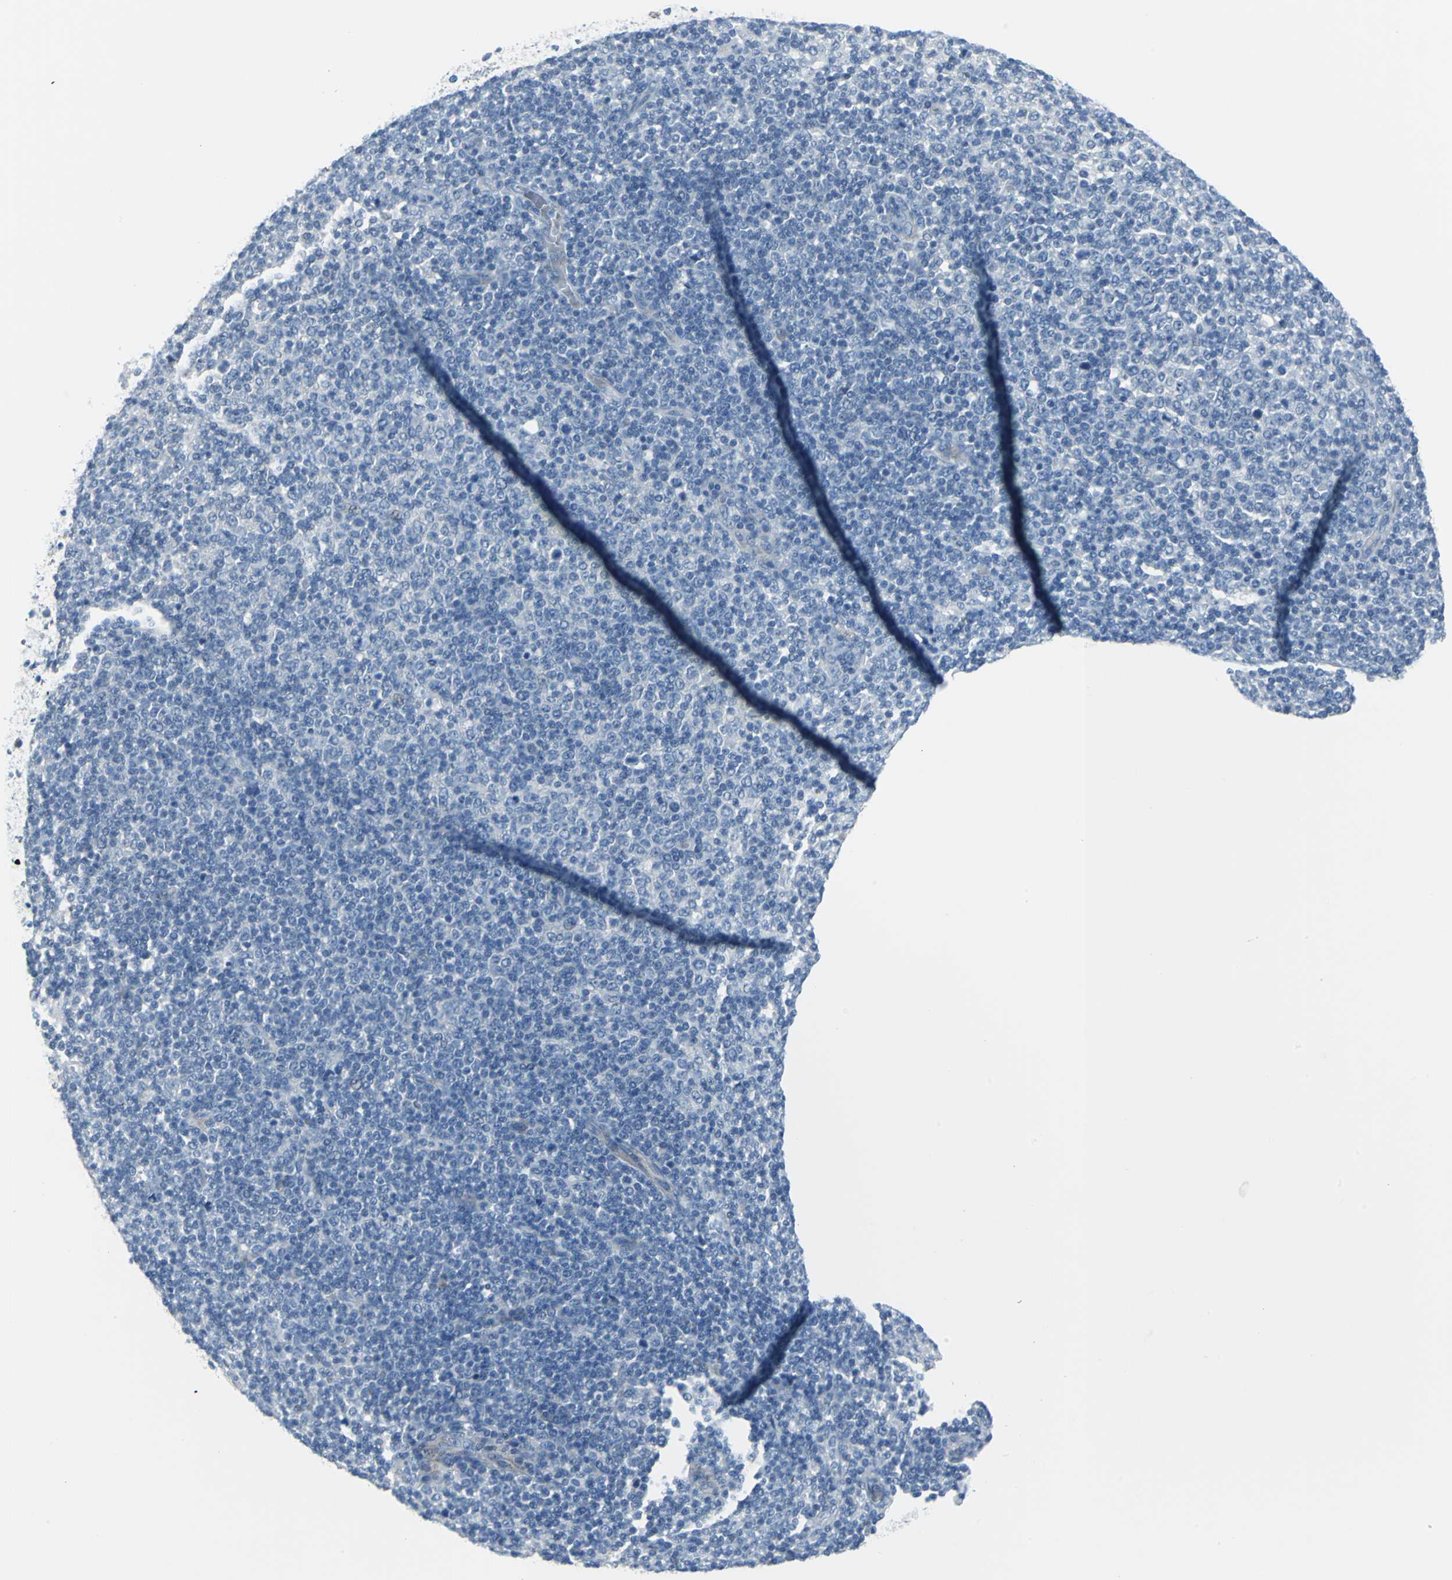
{"staining": {"intensity": "negative", "quantity": "none", "location": "none"}, "tissue": "lymphoma", "cell_type": "Tumor cells", "image_type": "cancer", "snomed": [{"axis": "morphology", "description": "Malignant lymphoma, non-Hodgkin's type, Low grade"}, {"axis": "topography", "description": "Lymph node"}], "caption": "A histopathology image of human low-grade malignant lymphoma, non-Hodgkin's type is negative for staining in tumor cells. (DAB immunohistochemistry, high magnification).", "gene": "DNAI2", "patient": {"sex": "male", "age": 70}}